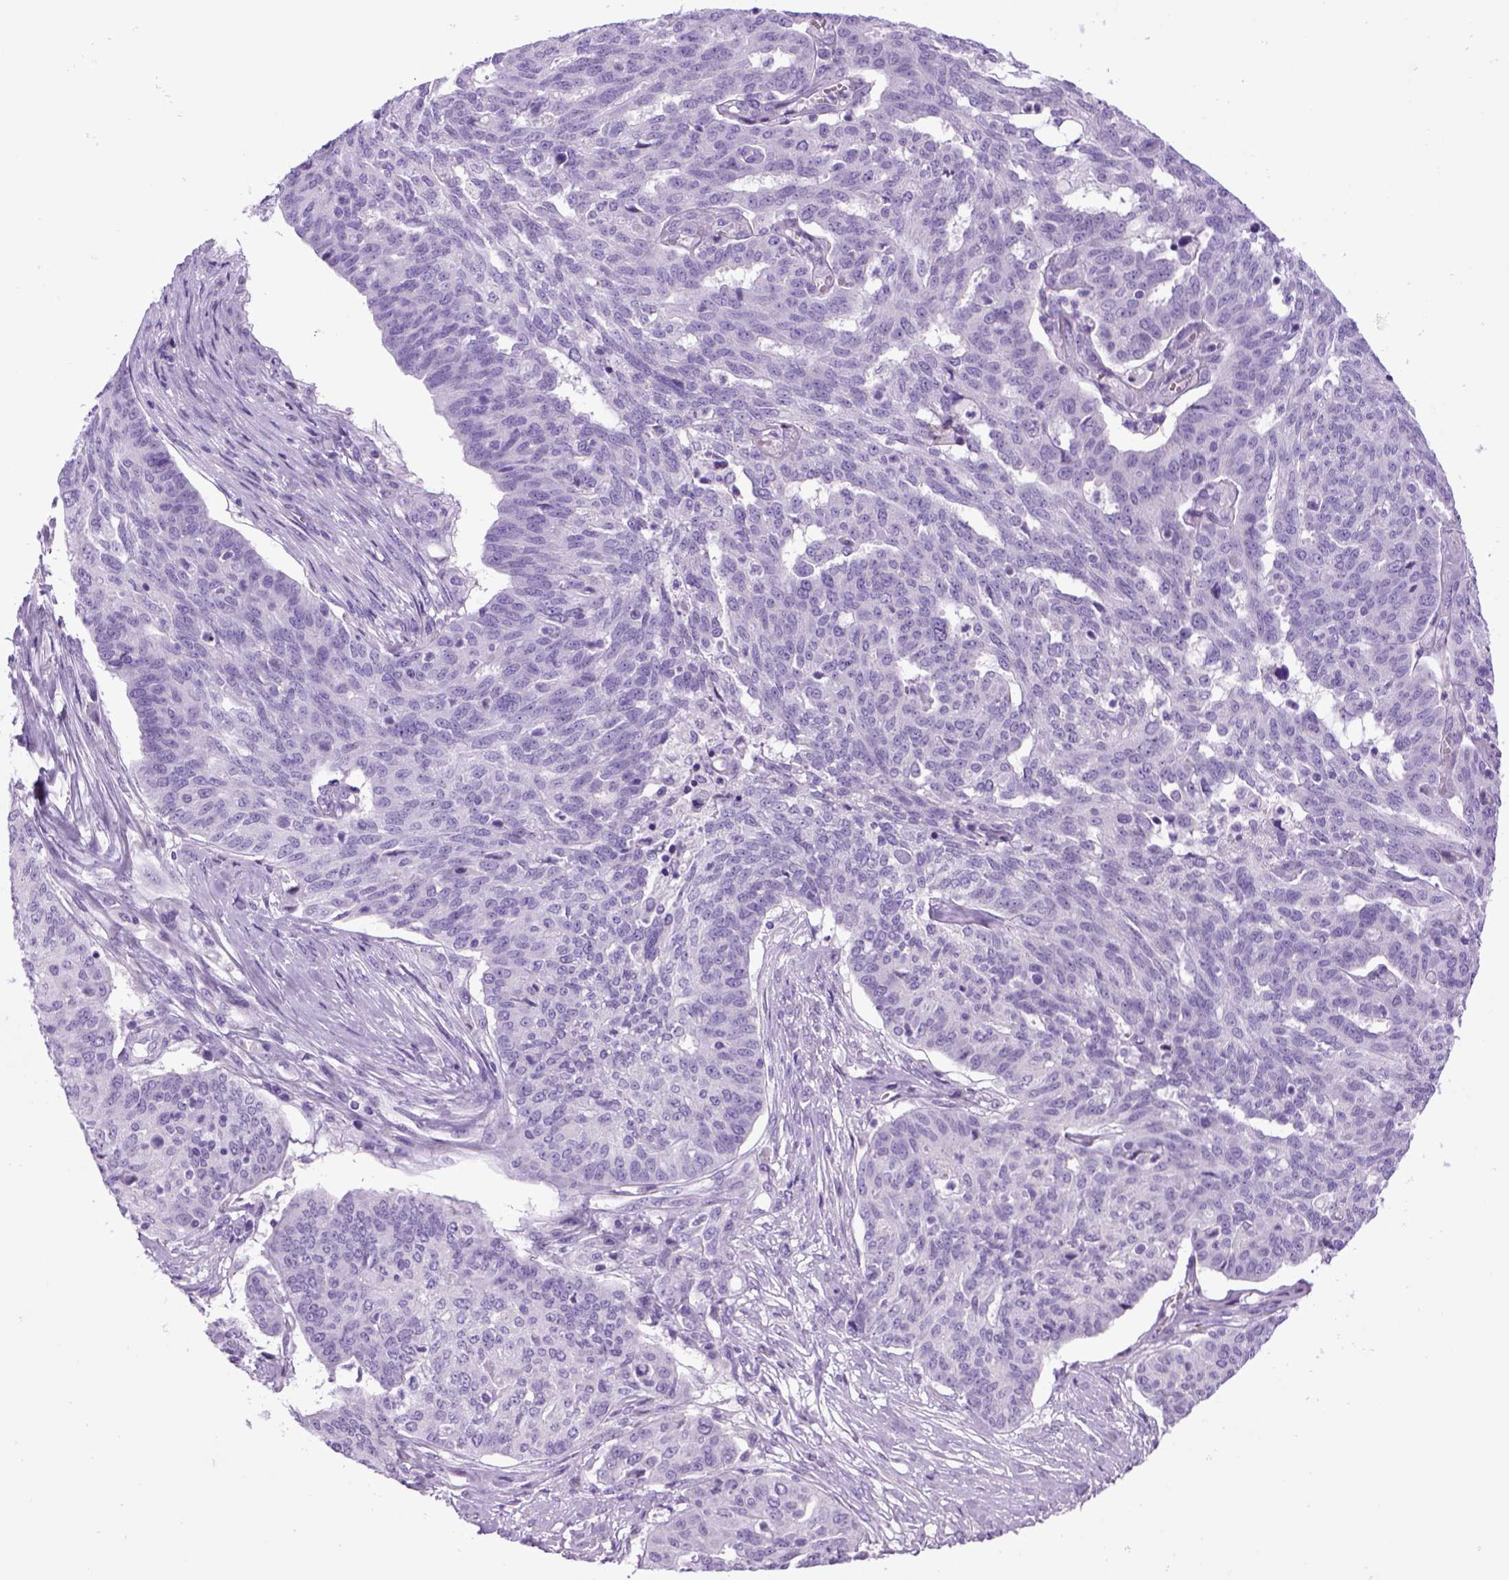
{"staining": {"intensity": "negative", "quantity": "none", "location": "none"}, "tissue": "ovarian cancer", "cell_type": "Tumor cells", "image_type": "cancer", "snomed": [{"axis": "morphology", "description": "Cystadenocarcinoma, serous, NOS"}, {"axis": "topography", "description": "Ovary"}], "caption": "IHC histopathology image of neoplastic tissue: ovarian cancer (serous cystadenocarcinoma) stained with DAB shows no significant protein positivity in tumor cells. (Stains: DAB (3,3'-diaminobenzidine) IHC with hematoxylin counter stain, Microscopy: brightfield microscopy at high magnification).", "gene": "SGCG", "patient": {"sex": "female", "age": 67}}